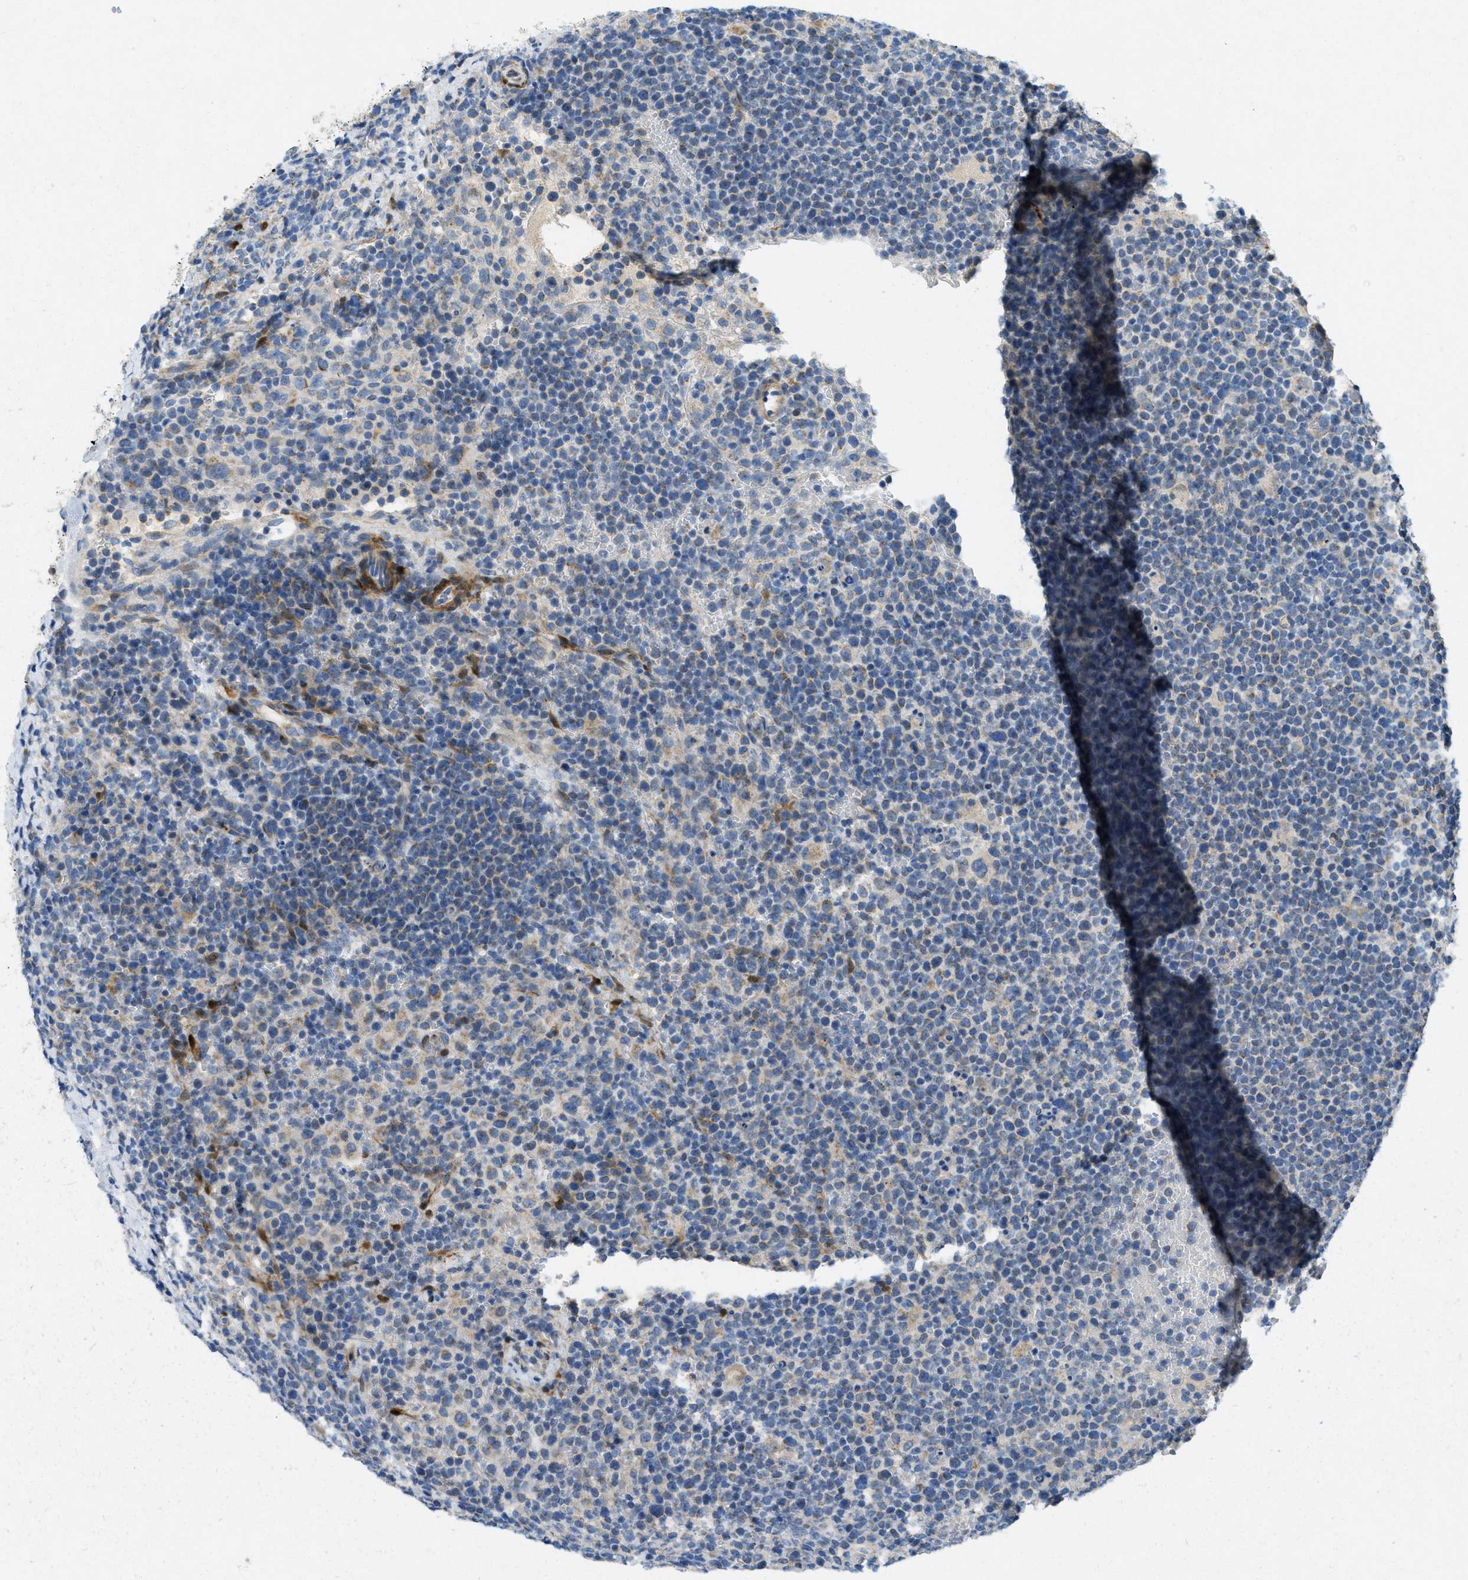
{"staining": {"intensity": "weak", "quantity": "<25%", "location": "cytoplasmic/membranous"}, "tissue": "lymphoma", "cell_type": "Tumor cells", "image_type": "cancer", "snomed": [{"axis": "morphology", "description": "Malignant lymphoma, non-Hodgkin's type, High grade"}, {"axis": "topography", "description": "Lymph node"}], "caption": "Immunohistochemistry (IHC) photomicrograph of neoplastic tissue: lymphoma stained with DAB shows no significant protein positivity in tumor cells.", "gene": "CYGB", "patient": {"sex": "male", "age": 61}}